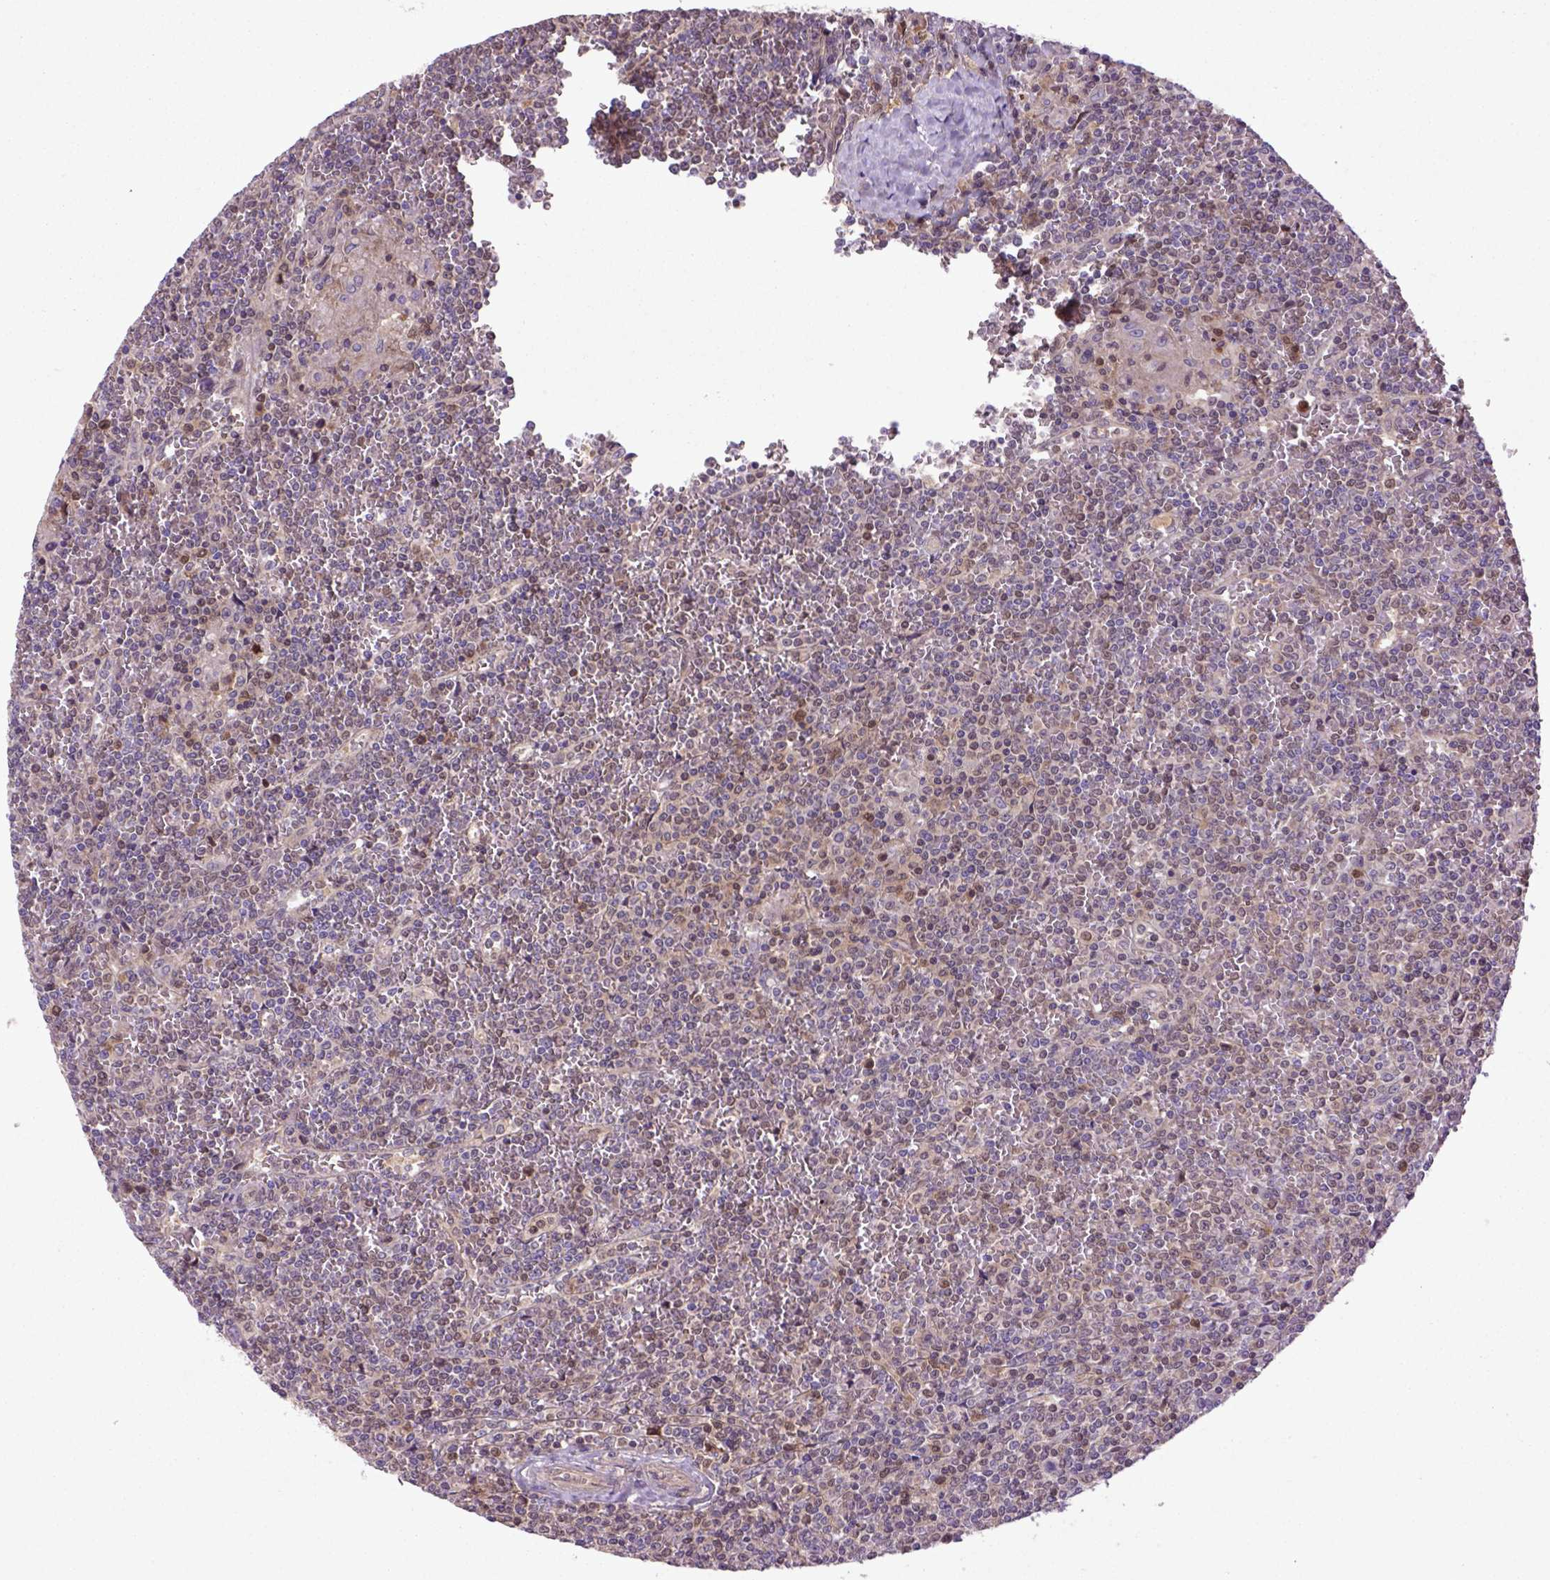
{"staining": {"intensity": "weak", "quantity": ">75%", "location": "cytoplasmic/membranous"}, "tissue": "lymphoma", "cell_type": "Tumor cells", "image_type": "cancer", "snomed": [{"axis": "morphology", "description": "Malignant lymphoma, non-Hodgkin's type, Low grade"}, {"axis": "topography", "description": "Spleen"}], "caption": "An immunohistochemistry image of tumor tissue is shown. Protein staining in brown highlights weak cytoplasmic/membranous positivity in low-grade malignant lymphoma, non-Hodgkin's type within tumor cells.", "gene": "HSPBP1", "patient": {"sex": "female", "age": 19}}